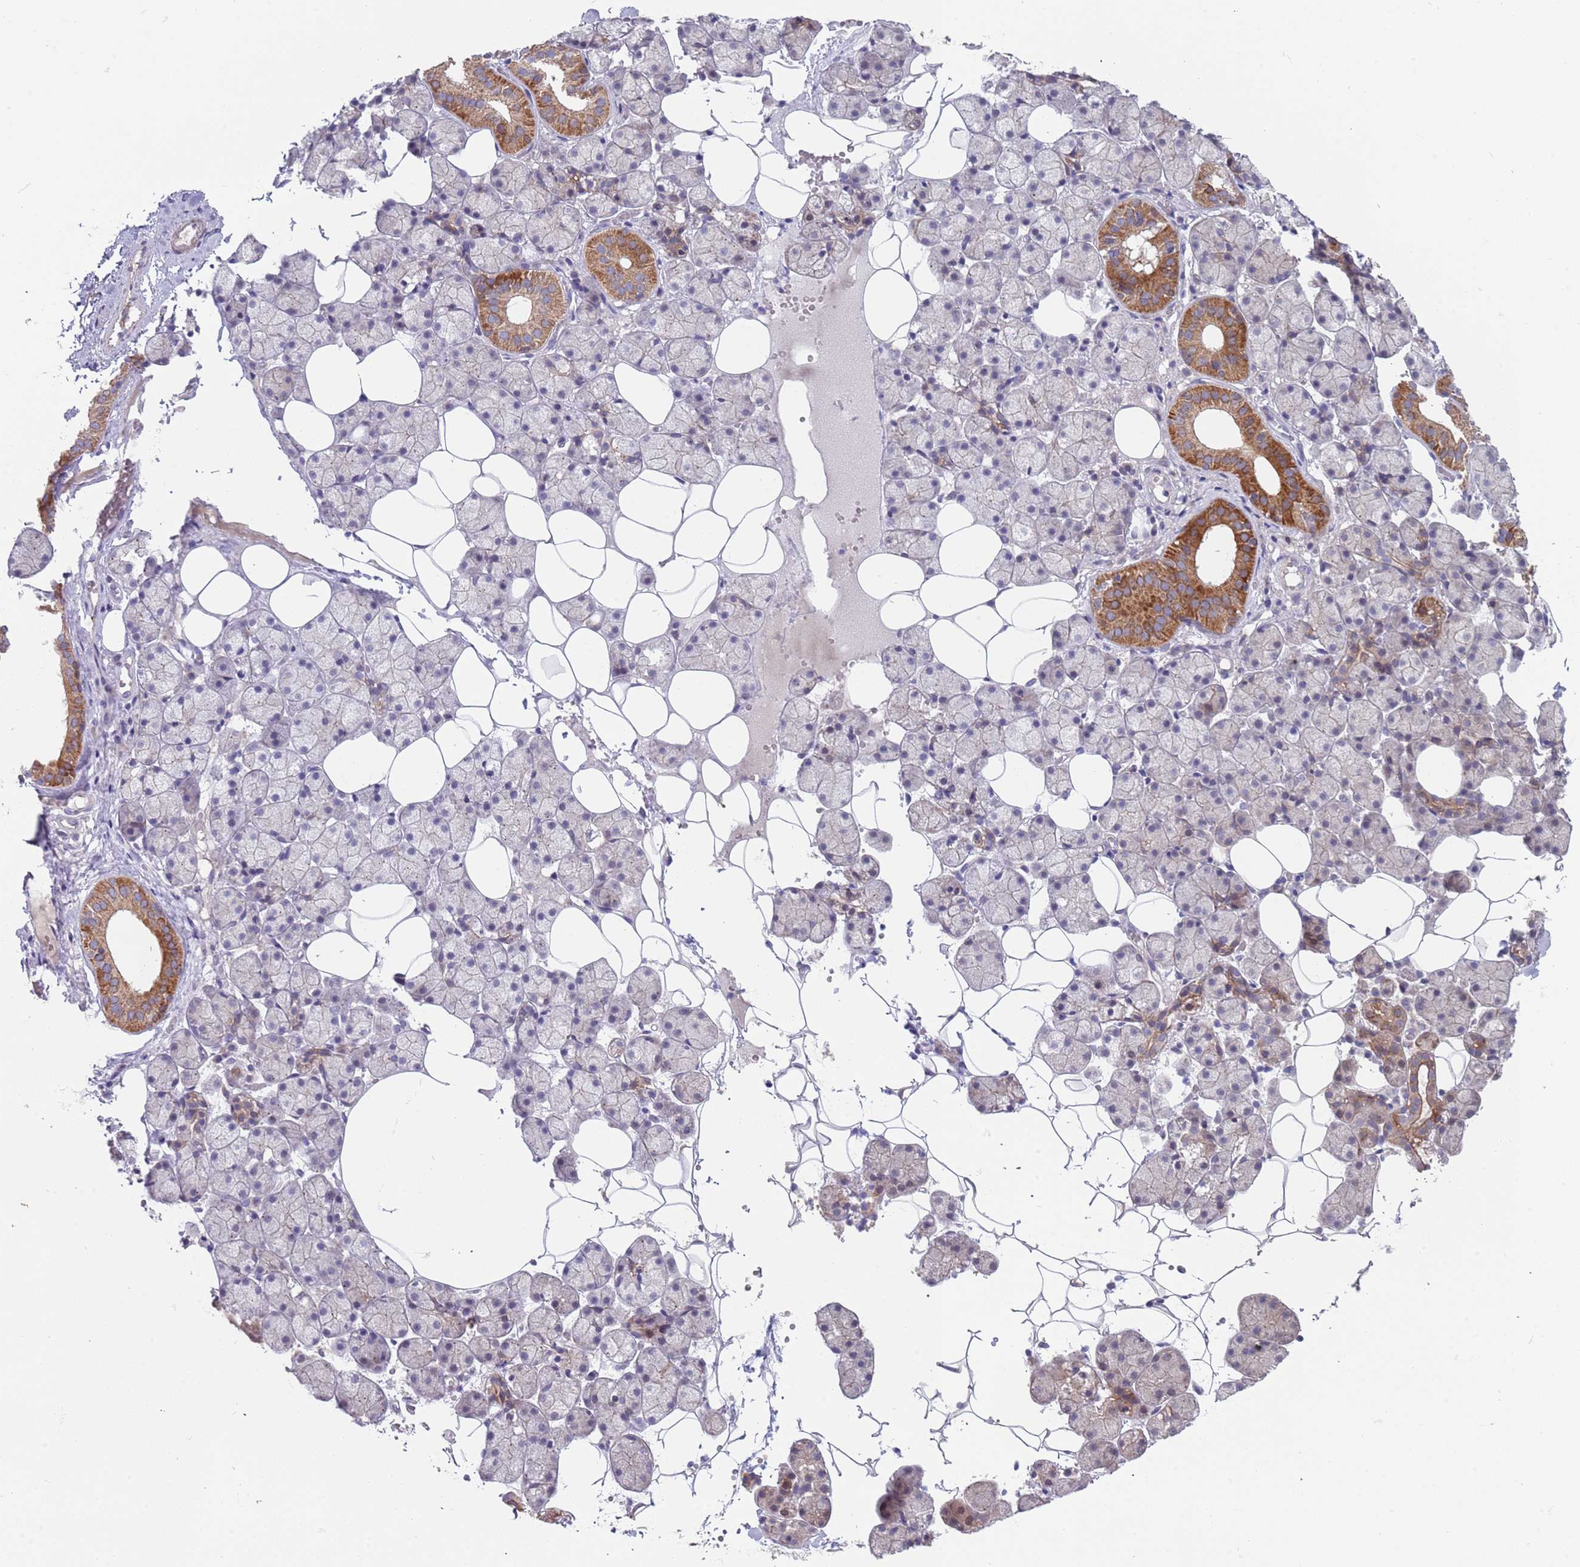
{"staining": {"intensity": "strong", "quantity": "<25%", "location": "cytoplasmic/membranous"}, "tissue": "salivary gland", "cell_type": "Glandular cells", "image_type": "normal", "snomed": [{"axis": "morphology", "description": "Normal tissue, NOS"}, {"axis": "topography", "description": "Salivary gland"}], "caption": "A medium amount of strong cytoplasmic/membranous positivity is seen in approximately <25% of glandular cells in unremarkable salivary gland. (DAB (3,3'-diaminobenzidine) IHC, brown staining for protein, blue staining for nuclei).", "gene": "ABCC10", "patient": {"sex": "female", "age": 33}}